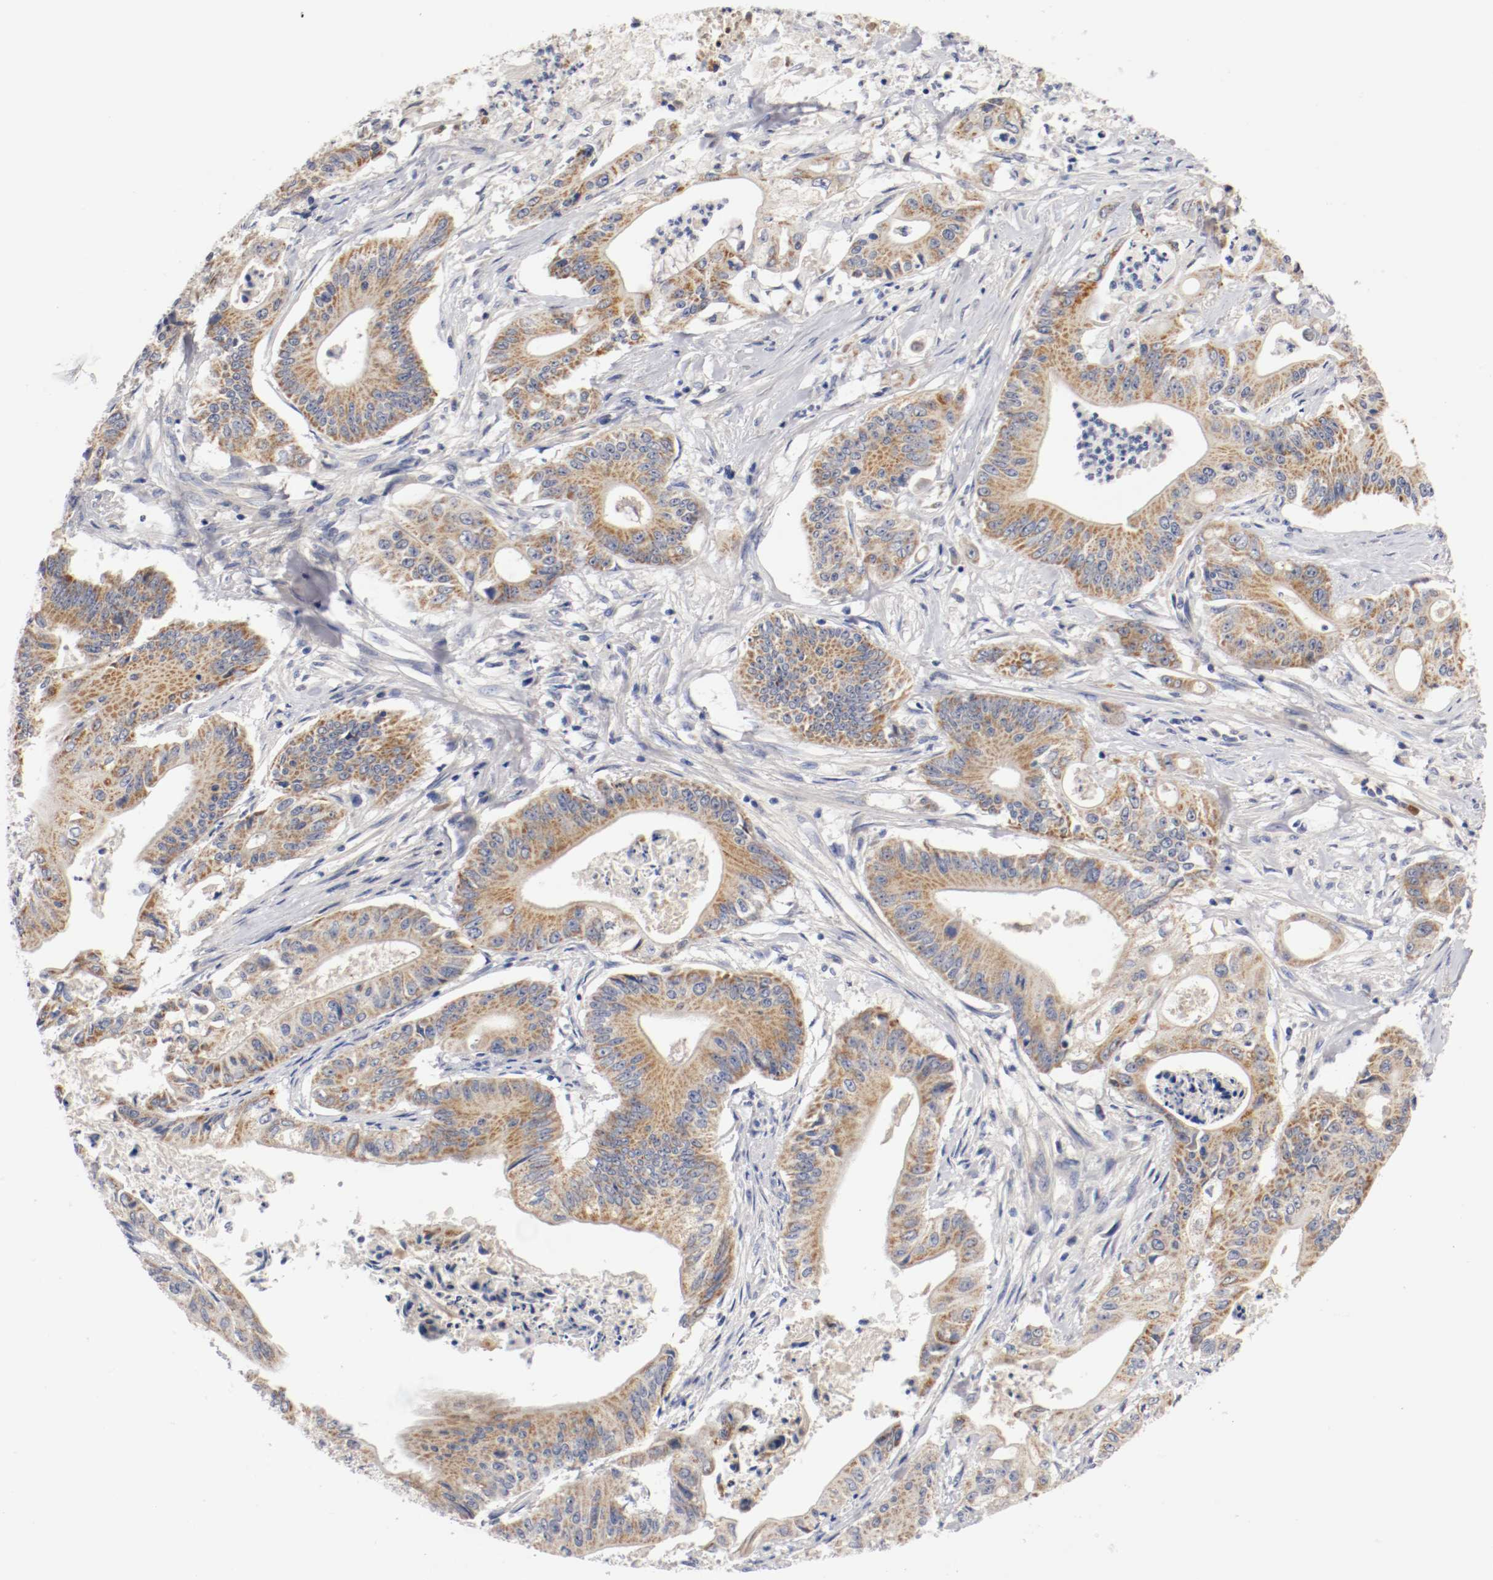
{"staining": {"intensity": "moderate", "quantity": ">75%", "location": "cytoplasmic/membranous"}, "tissue": "pancreatic cancer", "cell_type": "Tumor cells", "image_type": "cancer", "snomed": [{"axis": "morphology", "description": "Normal tissue, NOS"}, {"axis": "topography", "description": "Lymph node"}], "caption": "The immunohistochemical stain shows moderate cytoplasmic/membranous expression in tumor cells of pancreatic cancer tissue.", "gene": "PCSK6", "patient": {"sex": "male", "age": 62}}